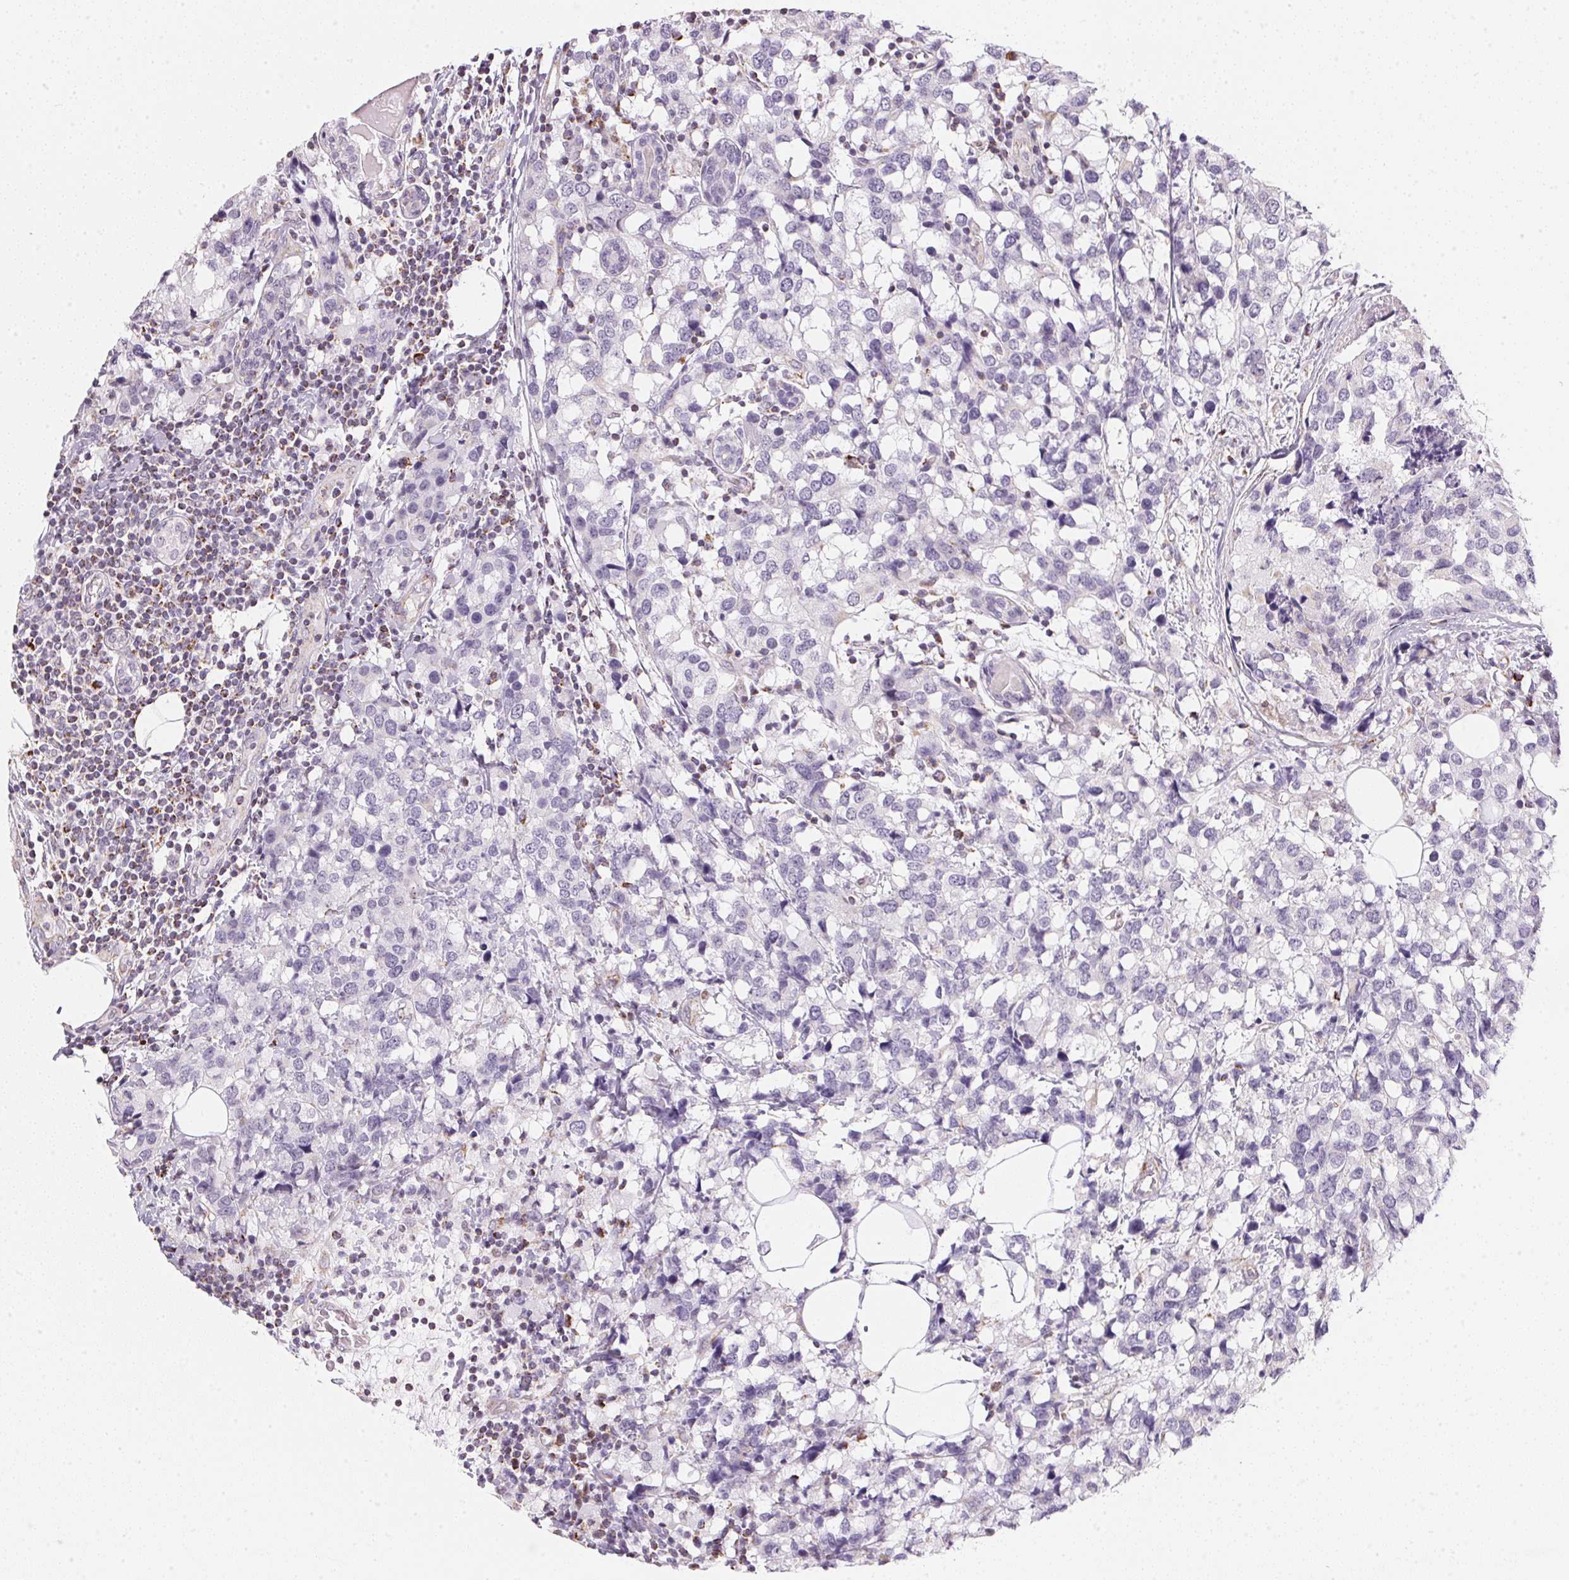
{"staining": {"intensity": "negative", "quantity": "none", "location": "none"}, "tissue": "breast cancer", "cell_type": "Tumor cells", "image_type": "cancer", "snomed": [{"axis": "morphology", "description": "Lobular carcinoma"}, {"axis": "topography", "description": "Breast"}], "caption": "Breast cancer (lobular carcinoma) stained for a protein using immunohistochemistry (IHC) displays no positivity tumor cells.", "gene": "GIPC2", "patient": {"sex": "female", "age": 59}}